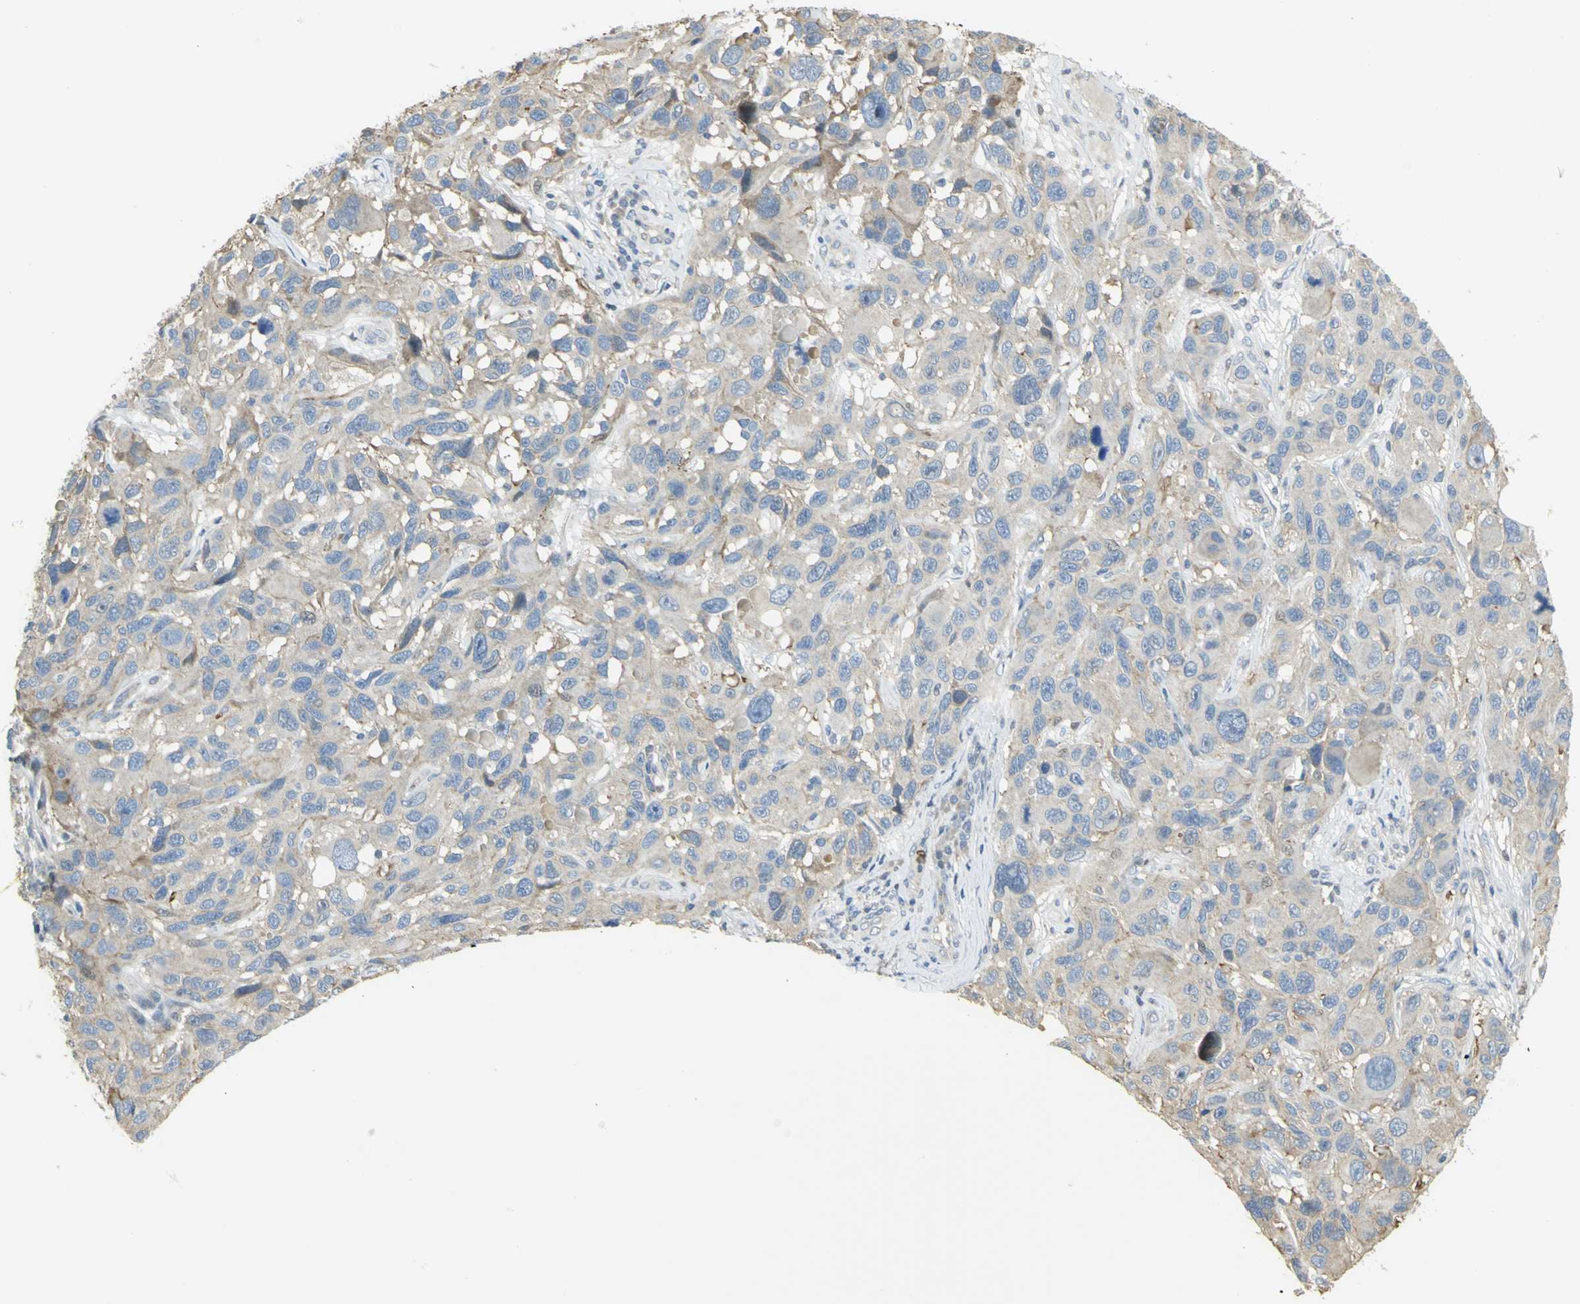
{"staining": {"intensity": "negative", "quantity": "none", "location": "none"}, "tissue": "melanoma", "cell_type": "Tumor cells", "image_type": "cancer", "snomed": [{"axis": "morphology", "description": "Malignant melanoma, NOS"}, {"axis": "topography", "description": "Skin"}], "caption": "This is an IHC photomicrograph of malignant melanoma. There is no staining in tumor cells.", "gene": "ANK1", "patient": {"sex": "male", "age": 53}}